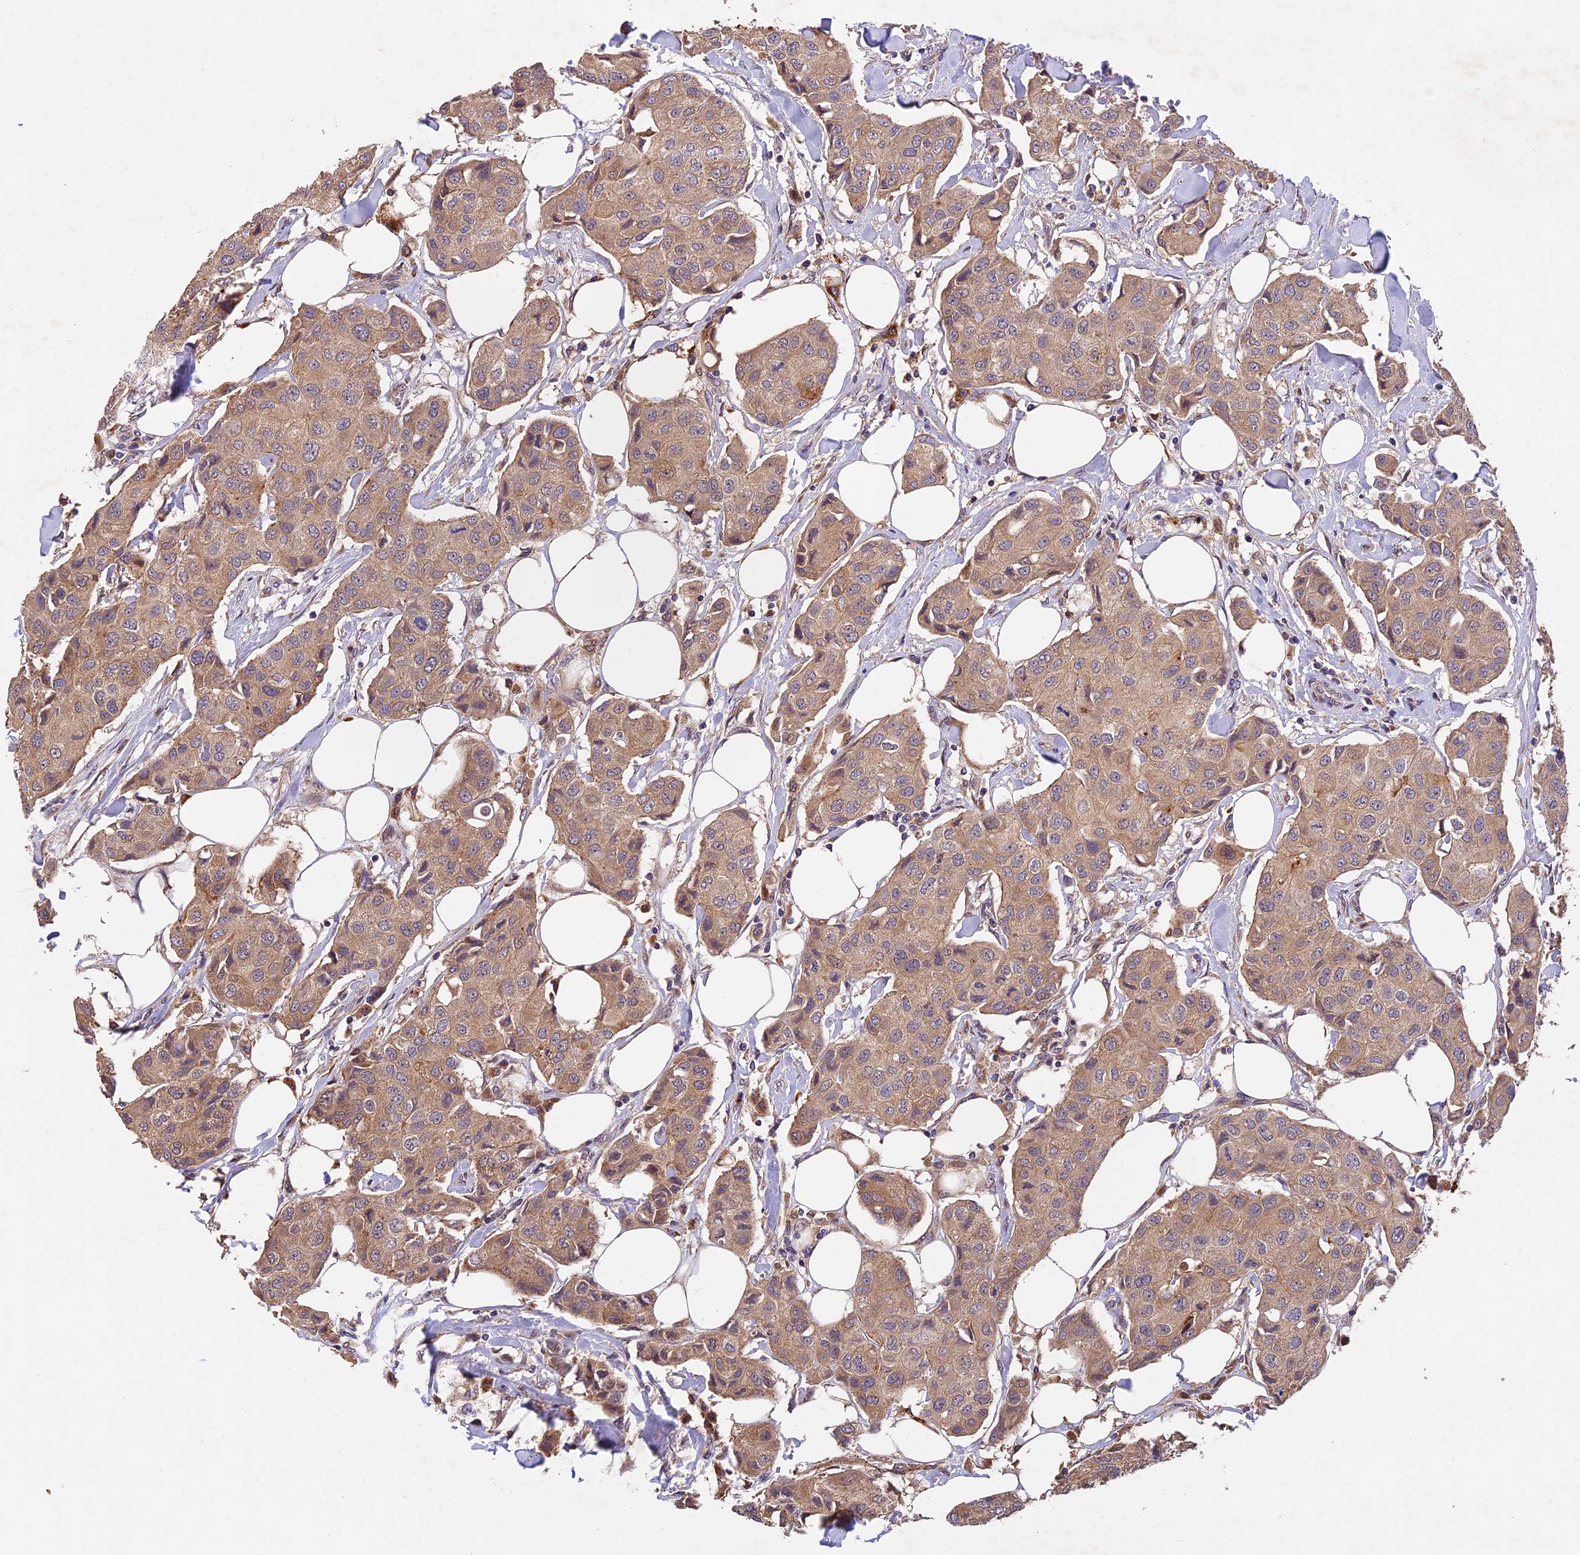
{"staining": {"intensity": "weak", "quantity": ">75%", "location": "cytoplasmic/membranous"}, "tissue": "breast cancer", "cell_type": "Tumor cells", "image_type": "cancer", "snomed": [{"axis": "morphology", "description": "Duct carcinoma"}, {"axis": "topography", "description": "Breast"}], "caption": "The image demonstrates staining of breast invasive ductal carcinoma, revealing weak cytoplasmic/membranous protein expression (brown color) within tumor cells. (Brightfield microscopy of DAB IHC at high magnification).", "gene": "COPE", "patient": {"sex": "female", "age": 80}}